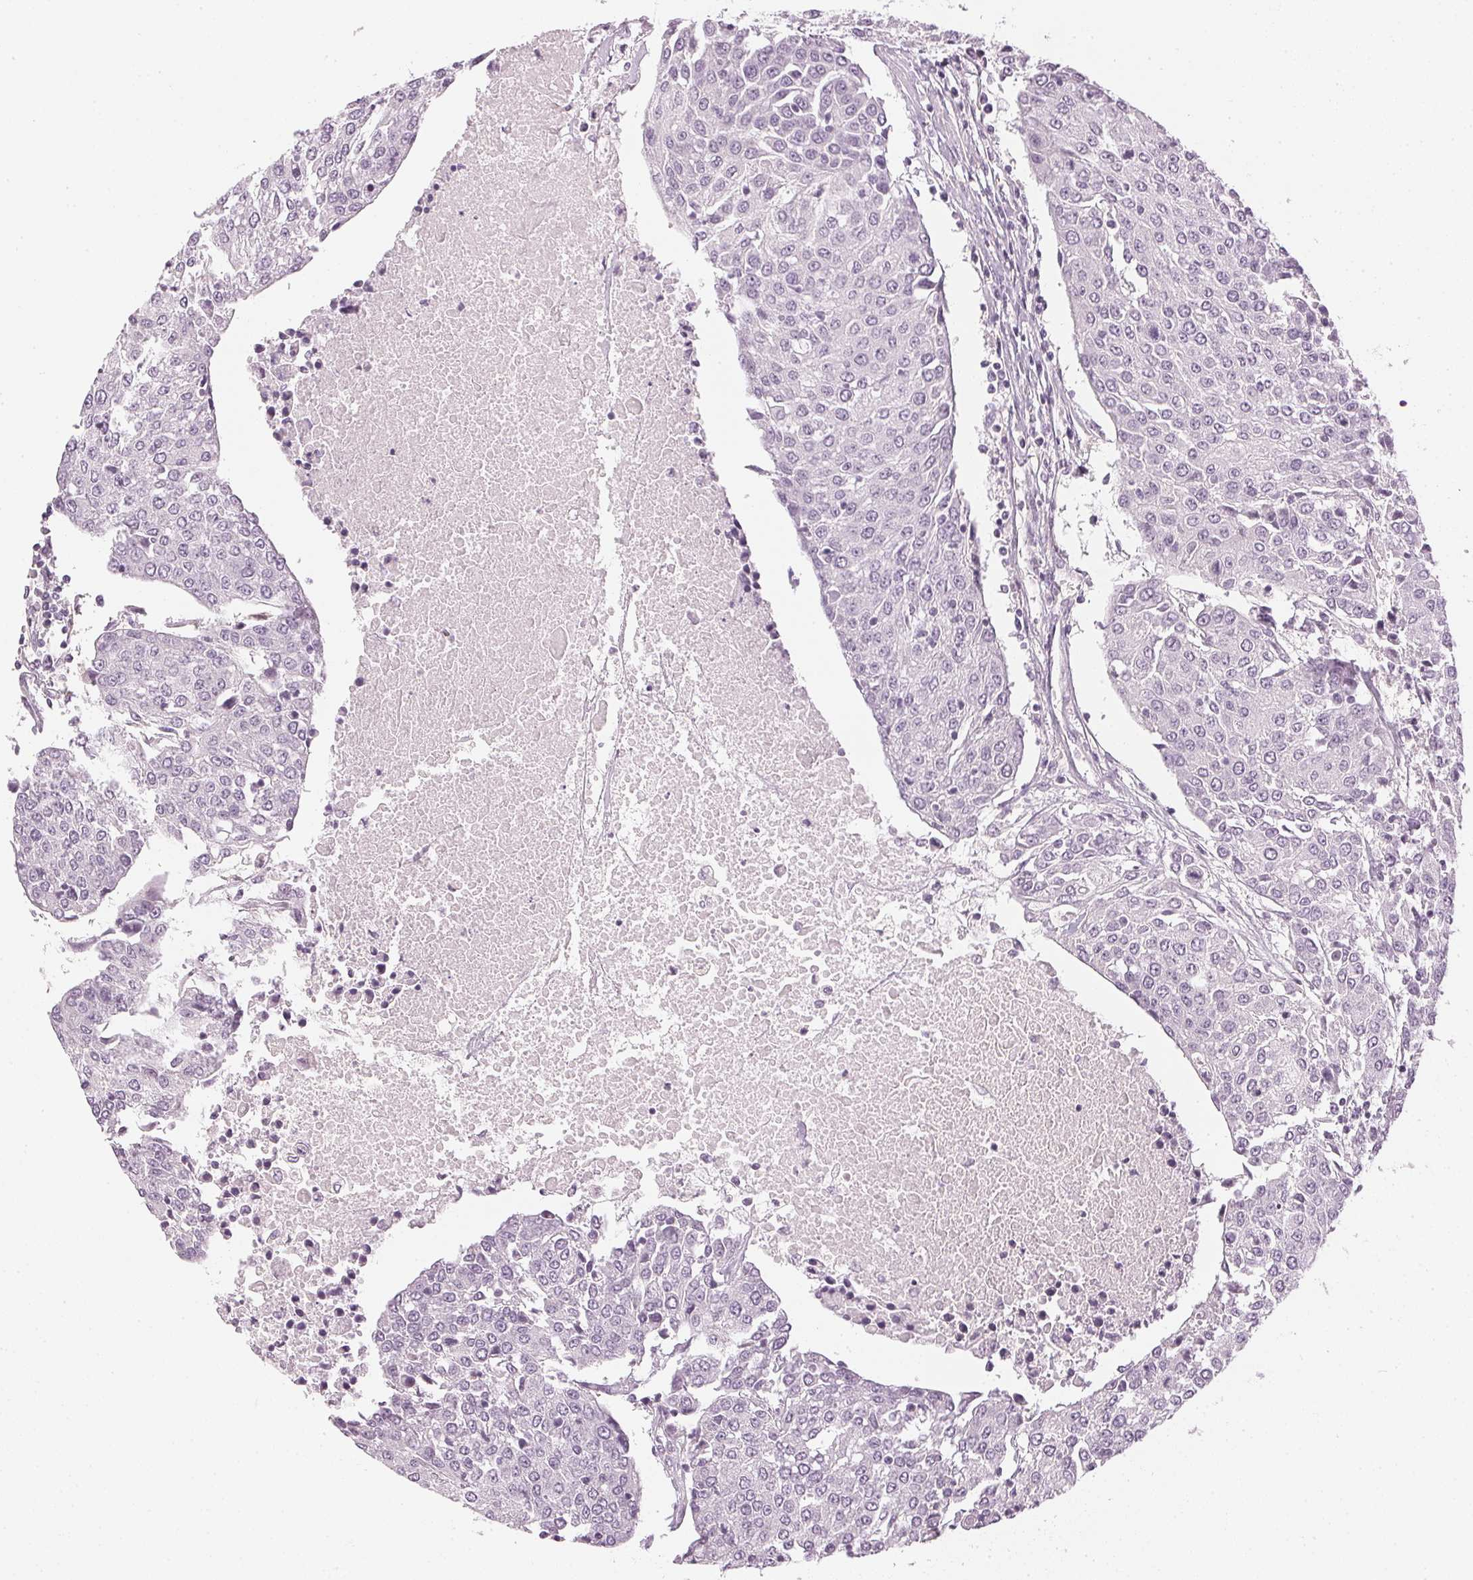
{"staining": {"intensity": "negative", "quantity": "none", "location": "none"}, "tissue": "urothelial cancer", "cell_type": "Tumor cells", "image_type": "cancer", "snomed": [{"axis": "morphology", "description": "Urothelial carcinoma, High grade"}, {"axis": "topography", "description": "Urinary bladder"}], "caption": "Immunohistochemistry histopathology image of neoplastic tissue: urothelial cancer stained with DAB (3,3'-diaminobenzidine) exhibits no significant protein staining in tumor cells.", "gene": "APLP1", "patient": {"sex": "female", "age": 85}}